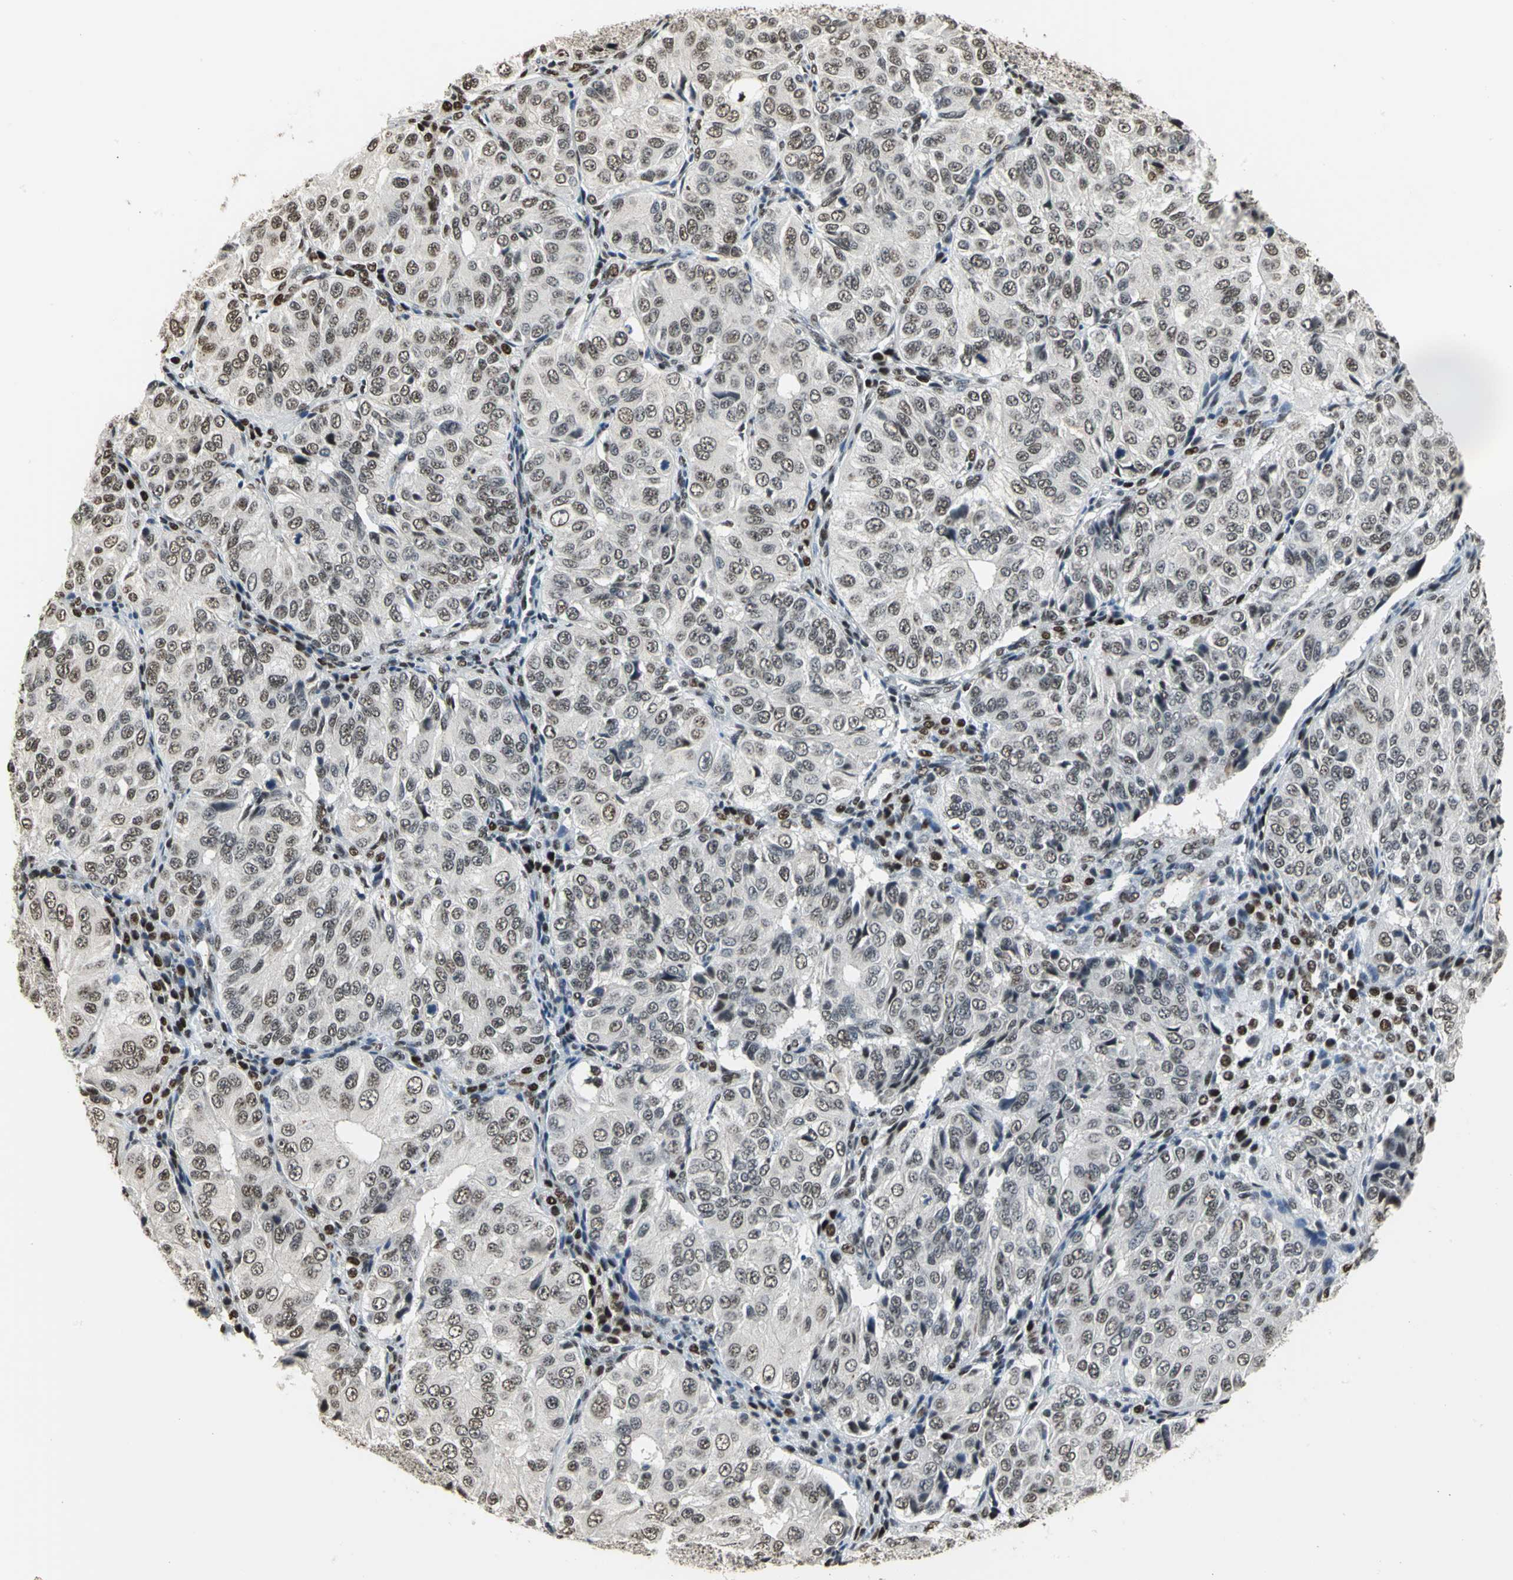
{"staining": {"intensity": "moderate", "quantity": ">75%", "location": "nuclear"}, "tissue": "ovarian cancer", "cell_type": "Tumor cells", "image_type": "cancer", "snomed": [{"axis": "morphology", "description": "Carcinoma, endometroid"}, {"axis": "topography", "description": "Ovary"}], "caption": "Brown immunohistochemical staining in endometroid carcinoma (ovarian) reveals moderate nuclear expression in about >75% of tumor cells. The staining was performed using DAB, with brown indicating positive protein expression. Nuclei are stained blue with hematoxylin.", "gene": "CCDC88C", "patient": {"sex": "female", "age": 51}}